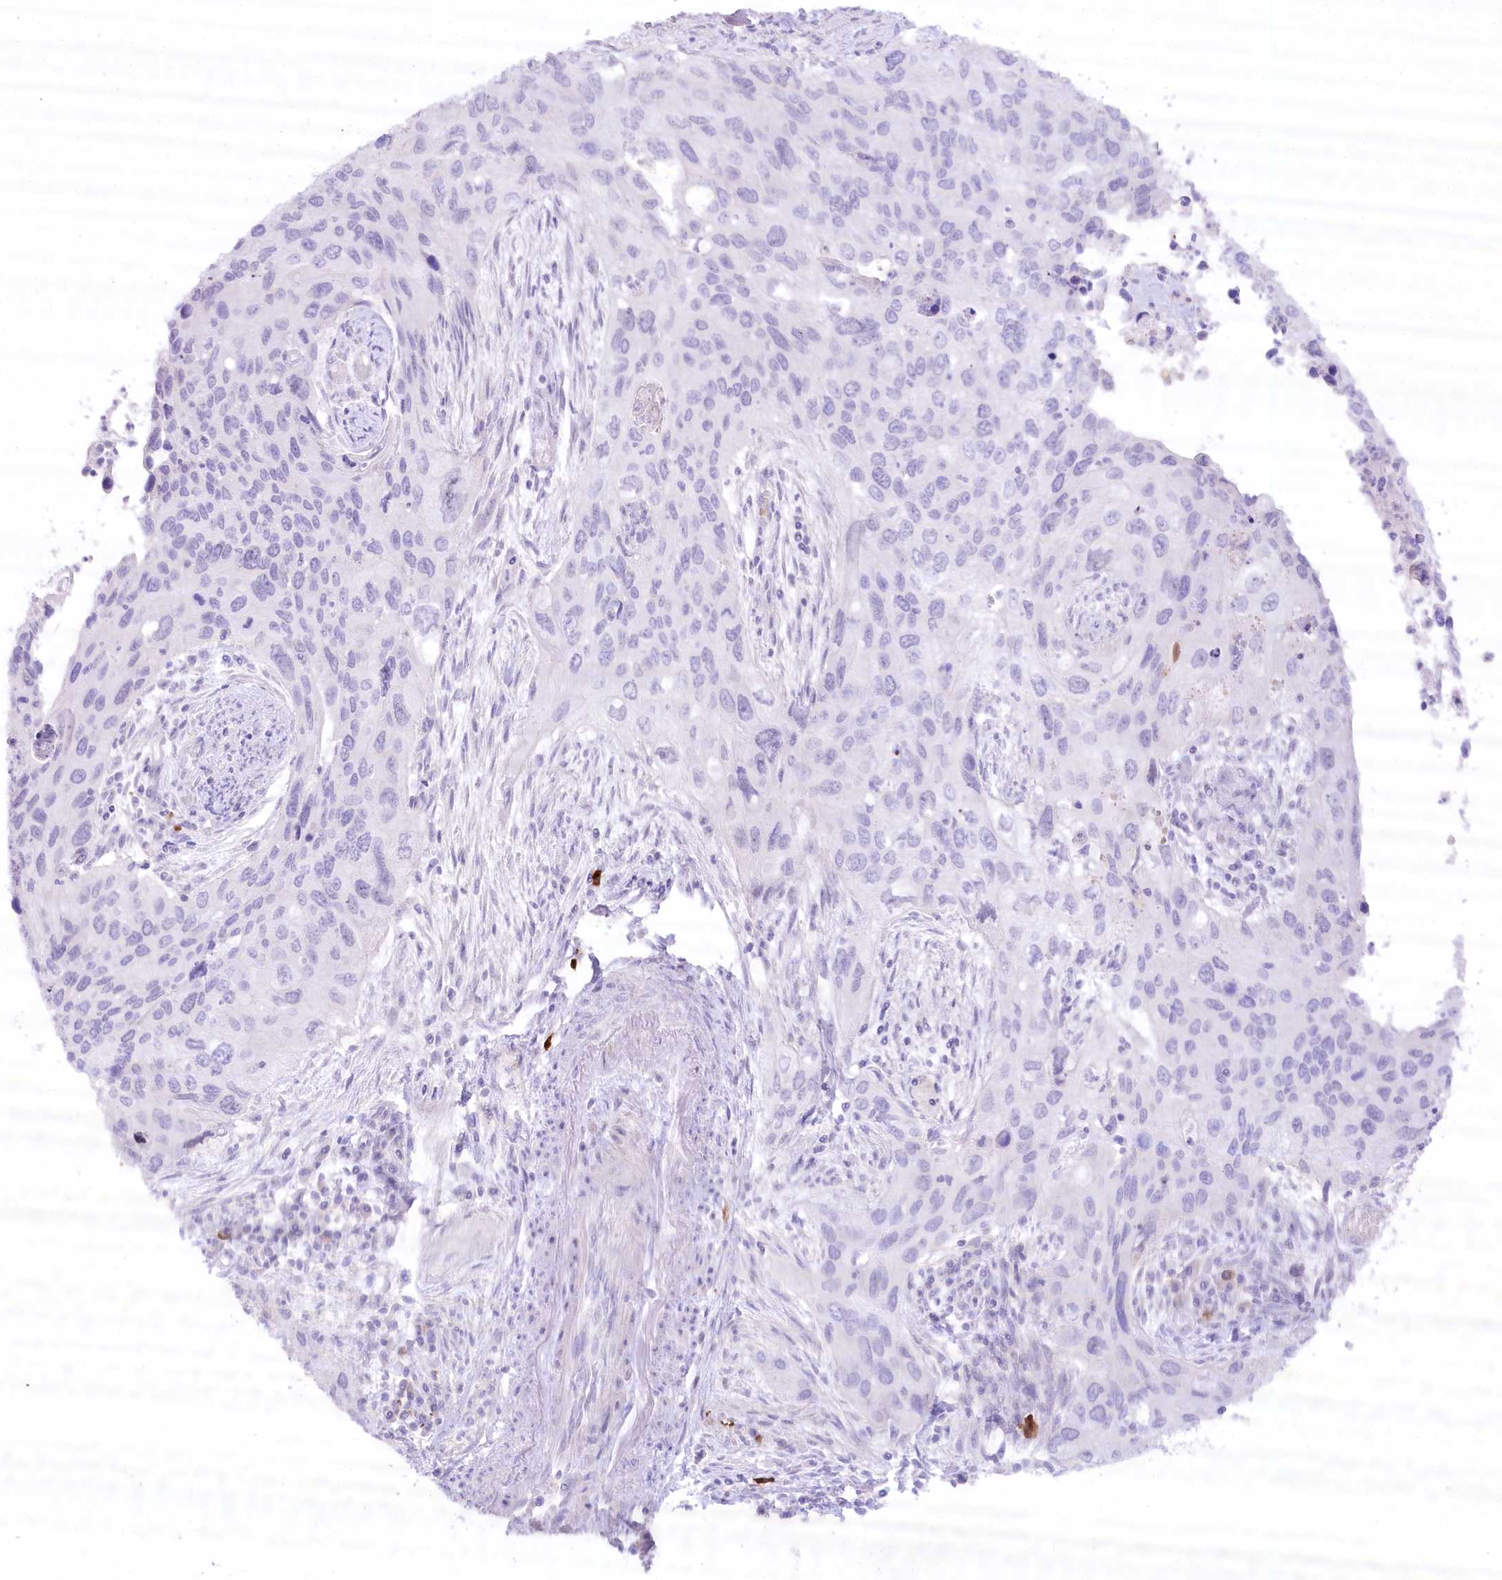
{"staining": {"intensity": "negative", "quantity": "none", "location": "none"}, "tissue": "cervical cancer", "cell_type": "Tumor cells", "image_type": "cancer", "snomed": [{"axis": "morphology", "description": "Squamous cell carcinoma, NOS"}, {"axis": "topography", "description": "Cervix"}], "caption": "High magnification brightfield microscopy of cervical cancer (squamous cell carcinoma) stained with DAB (3,3'-diaminobenzidine) (brown) and counterstained with hematoxylin (blue): tumor cells show no significant staining.", "gene": "MYOZ1", "patient": {"sex": "female", "age": 55}}